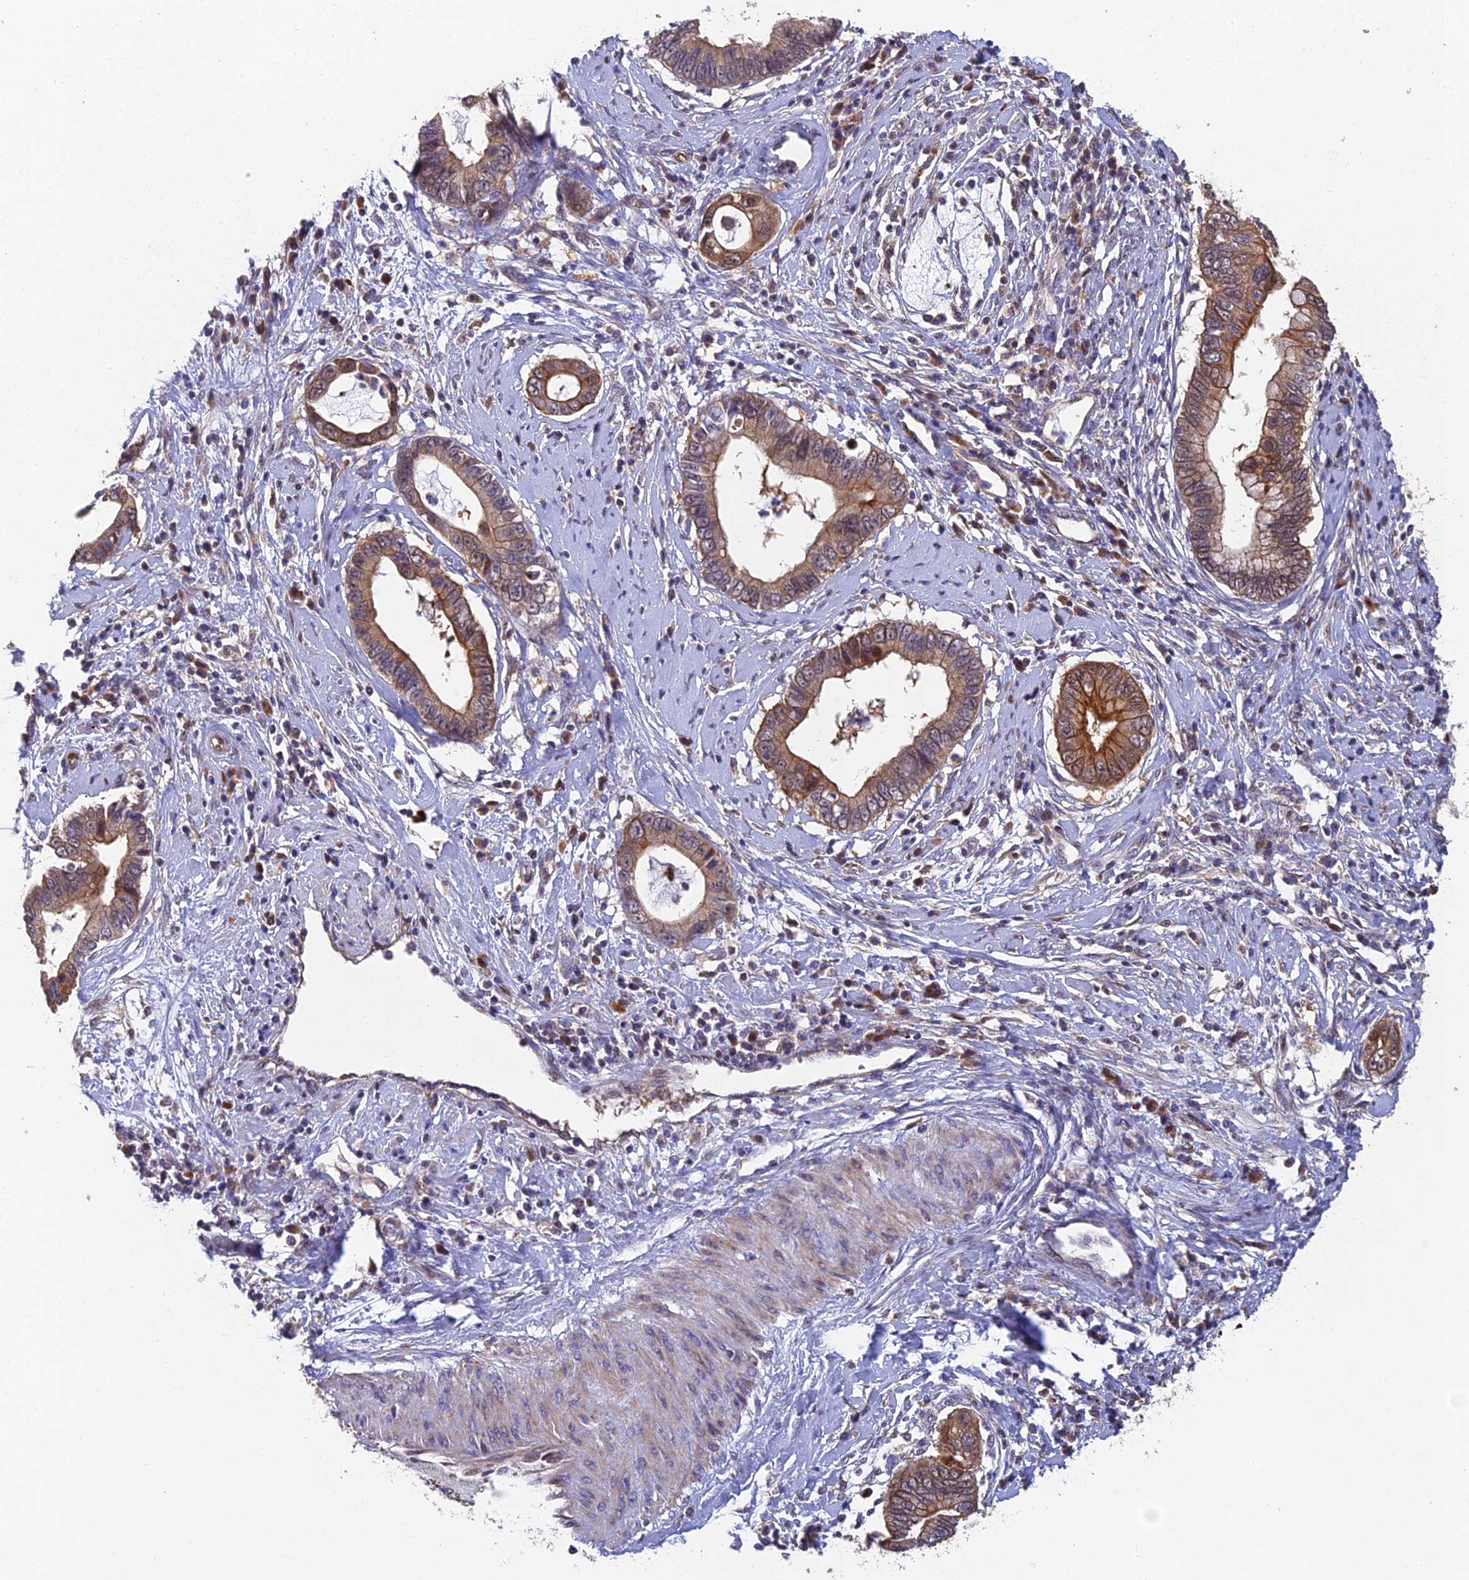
{"staining": {"intensity": "moderate", "quantity": ">75%", "location": "cytoplasmic/membranous"}, "tissue": "cervical cancer", "cell_type": "Tumor cells", "image_type": "cancer", "snomed": [{"axis": "morphology", "description": "Adenocarcinoma, NOS"}, {"axis": "topography", "description": "Cervix"}], "caption": "The immunohistochemical stain highlights moderate cytoplasmic/membranous expression in tumor cells of adenocarcinoma (cervical) tissue. The staining was performed using DAB (3,3'-diaminobenzidine), with brown indicating positive protein expression. Nuclei are stained blue with hematoxylin.", "gene": "NSMCE1", "patient": {"sex": "female", "age": 44}}